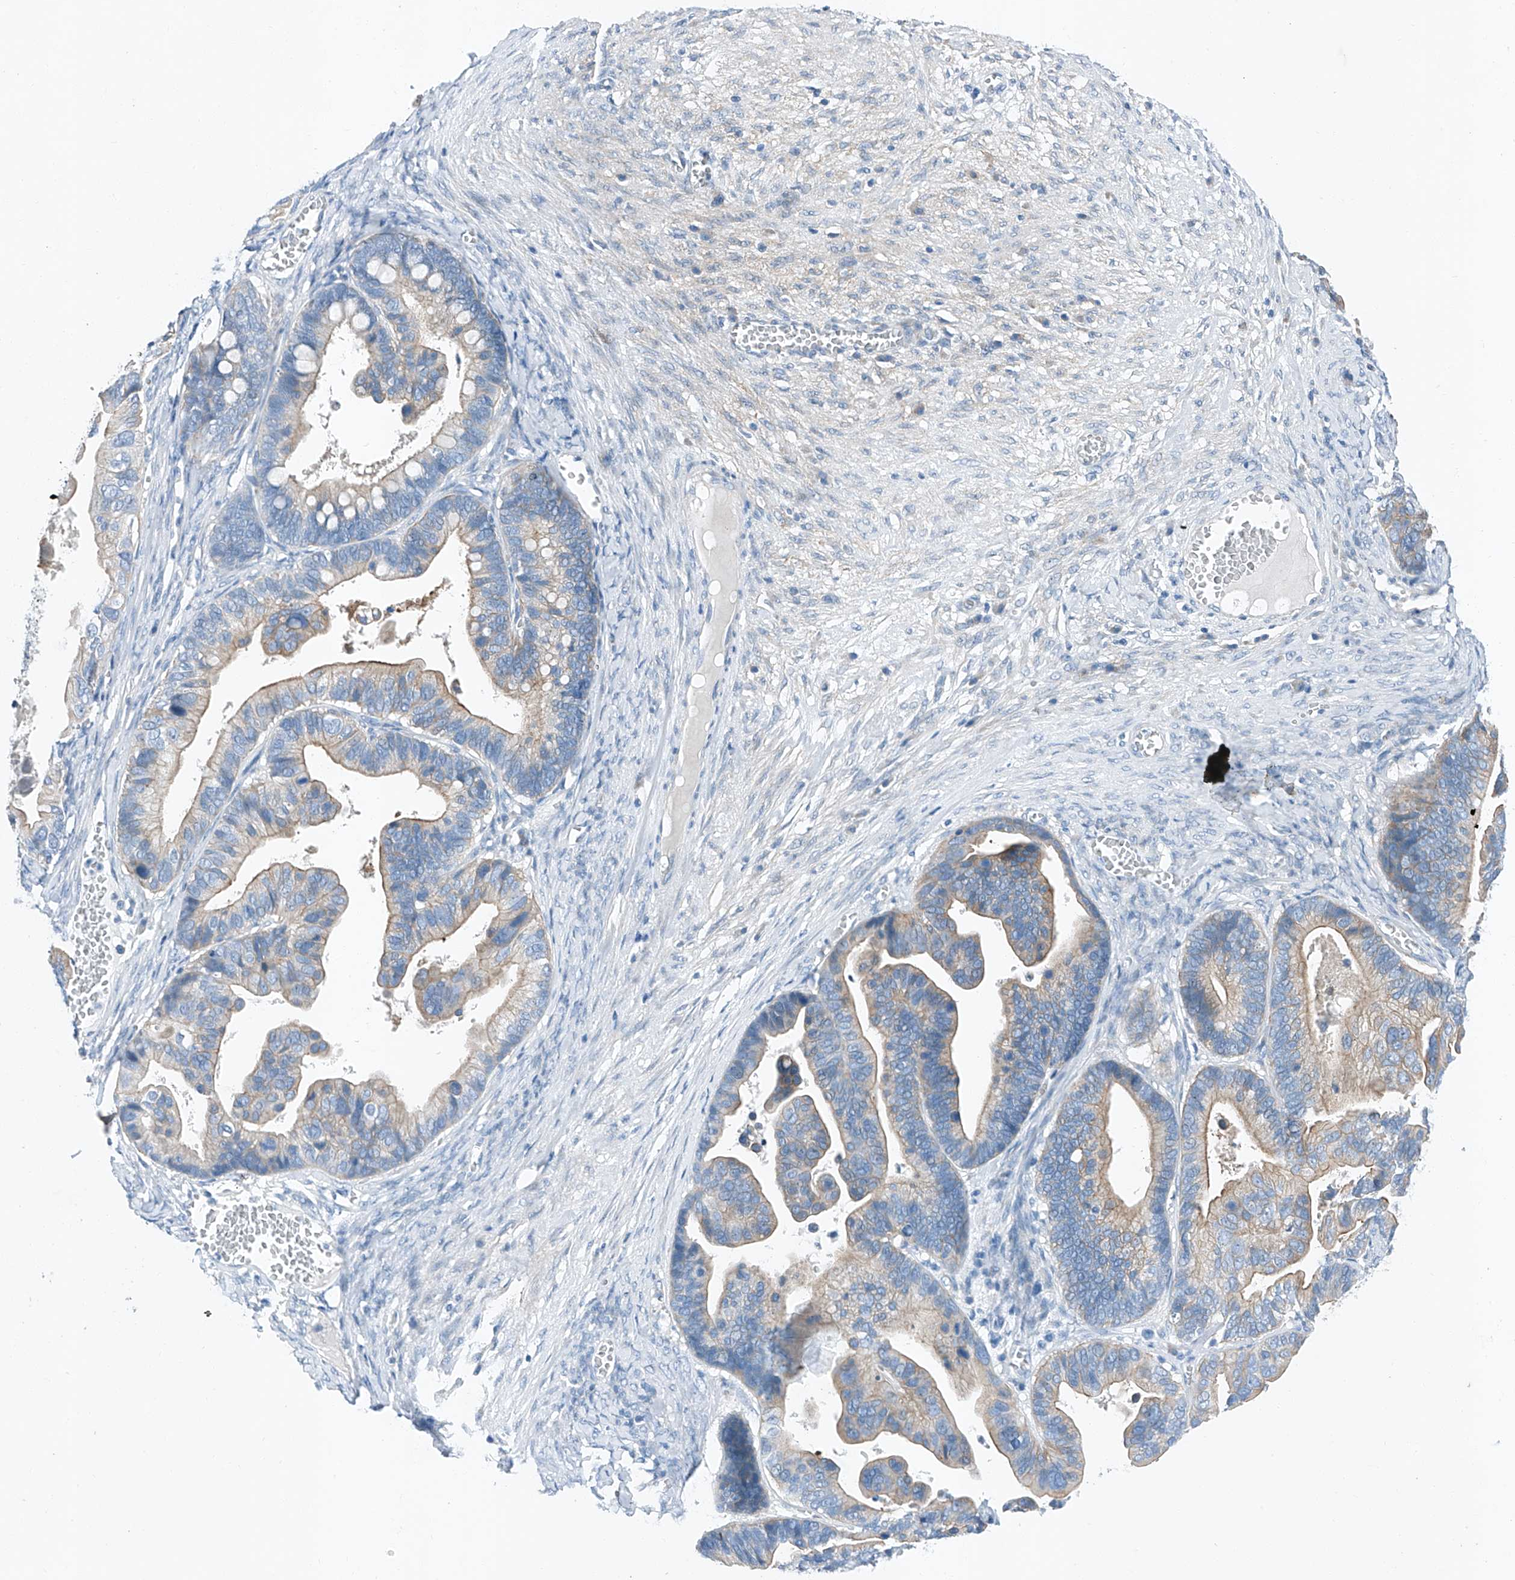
{"staining": {"intensity": "weak", "quantity": "25%-75%", "location": "cytoplasmic/membranous"}, "tissue": "ovarian cancer", "cell_type": "Tumor cells", "image_type": "cancer", "snomed": [{"axis": "morphology", "description": "Cystadenocarcinoma, serous, NOS"}, {"axis": "topography", "description": "Ovary"}], "caption": "Ovarian cancer stained with DAB (3,3'-diaminobenzidine) immunohistochemistry (IHC) demonstrates low levels of weak cytoplasmic/membranous expression in approximately 25%-75% of tumor cells.", "gene": "MDGA1", "patient": {"sex": "female", "age": 56}}